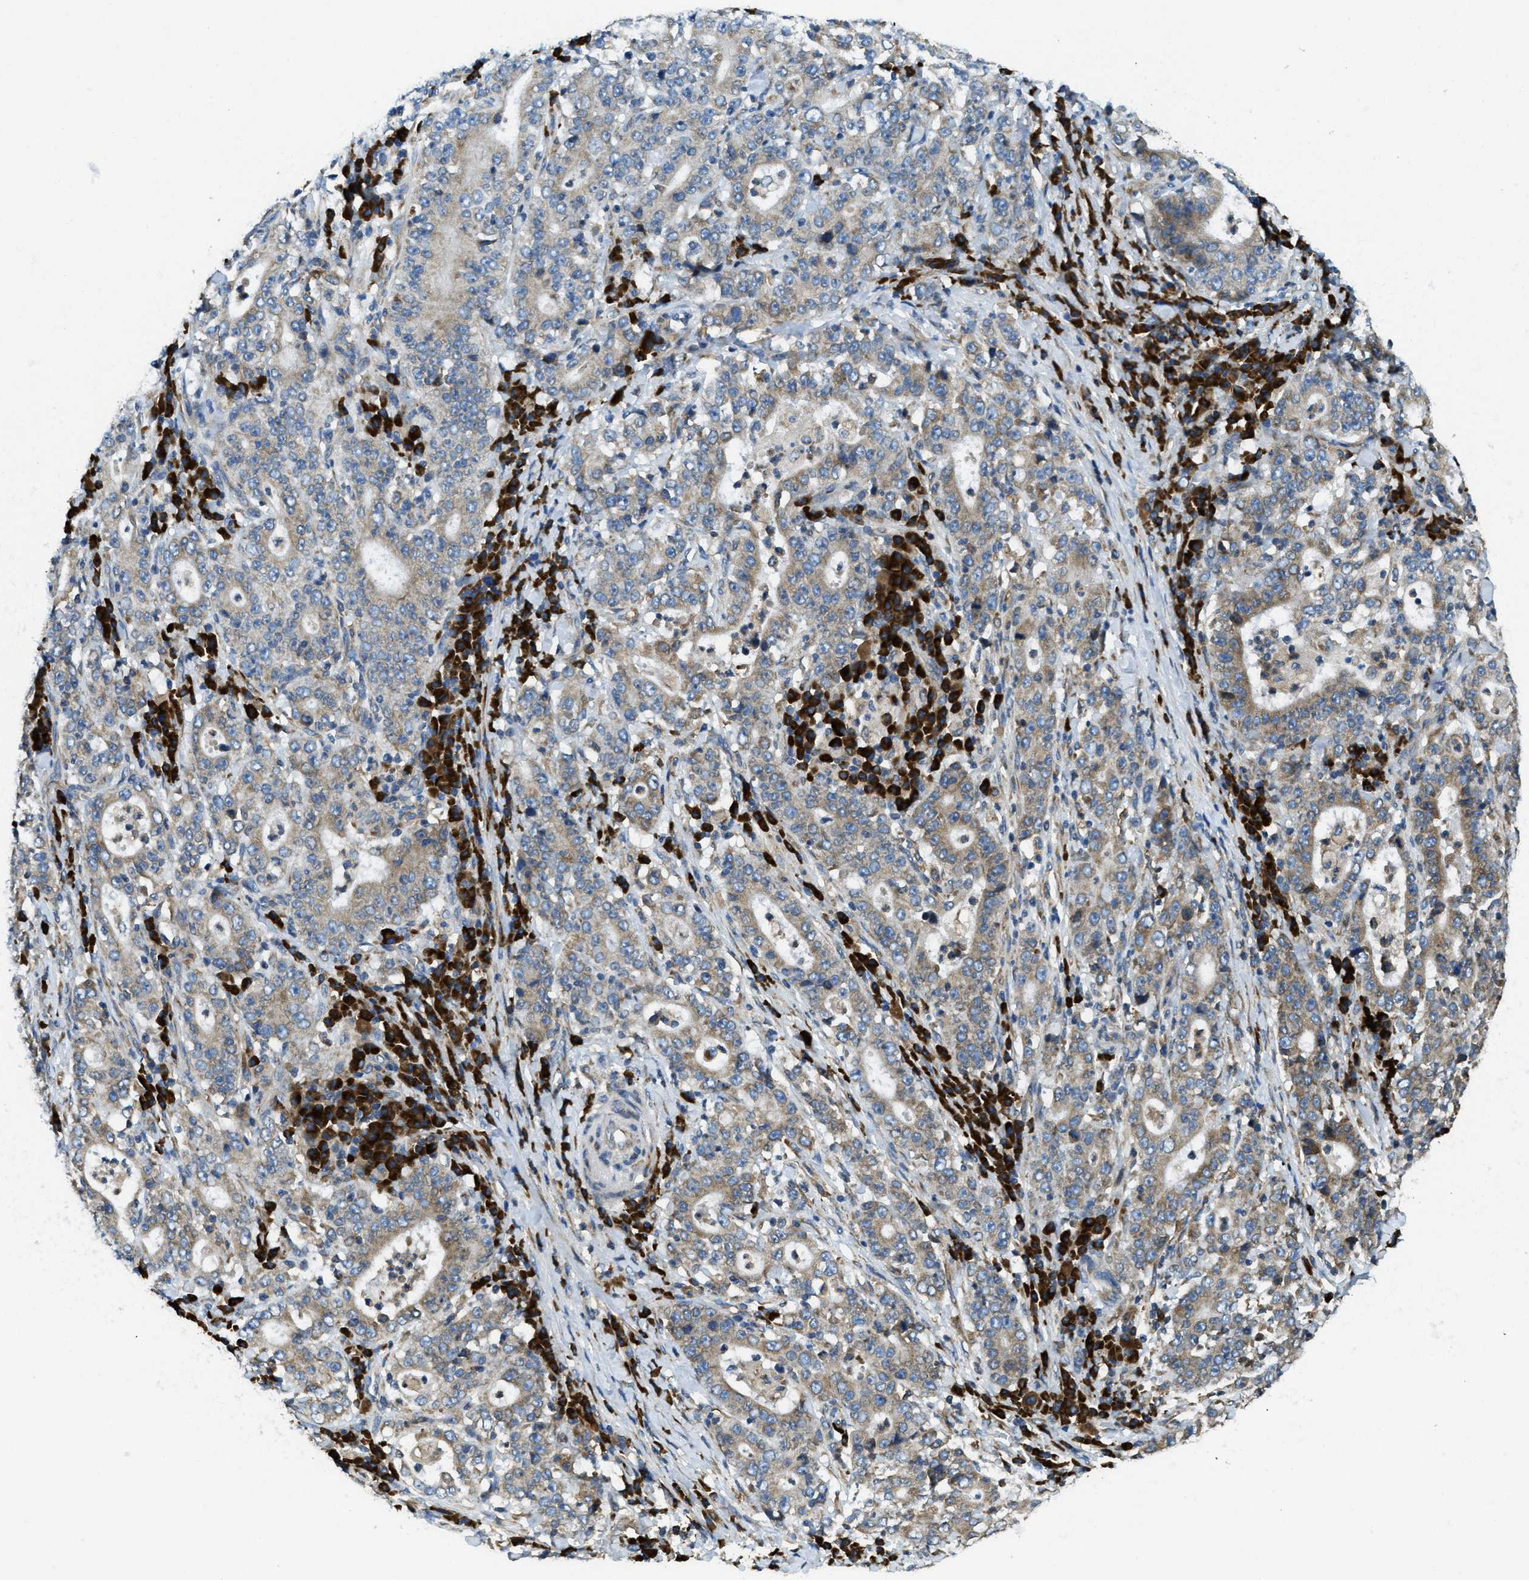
{"staining": {"intensity": "weak", "quantity": ">75%", "location": "cytoplasmic/membranous"}, "tissue": "stomach cancer", "cell_type": "Tumor cells", "image_type": "cancer", "snomed": [{"axis": "morphology", "description": "Normal tissue, NOS"}, {"axis": "morphology", "description": "Adenocarcinoma, NOS"}, {"axis": "topography", "description": "Stomach, upper"}, {"axis": "topography", "description": "Stomach"}], "caption": "High-power microscopy captured an immunohistochemistry histopathology image of adenocarcinoma (stomach), revealing weak cytoplasmic/membranous expression in approximately >75% of tumor cells. (brown staining indicates protein expression, while blue staining denotes nuclei).", "gene": "SSR1", "patient": {"sex": "male", "age": 59}}